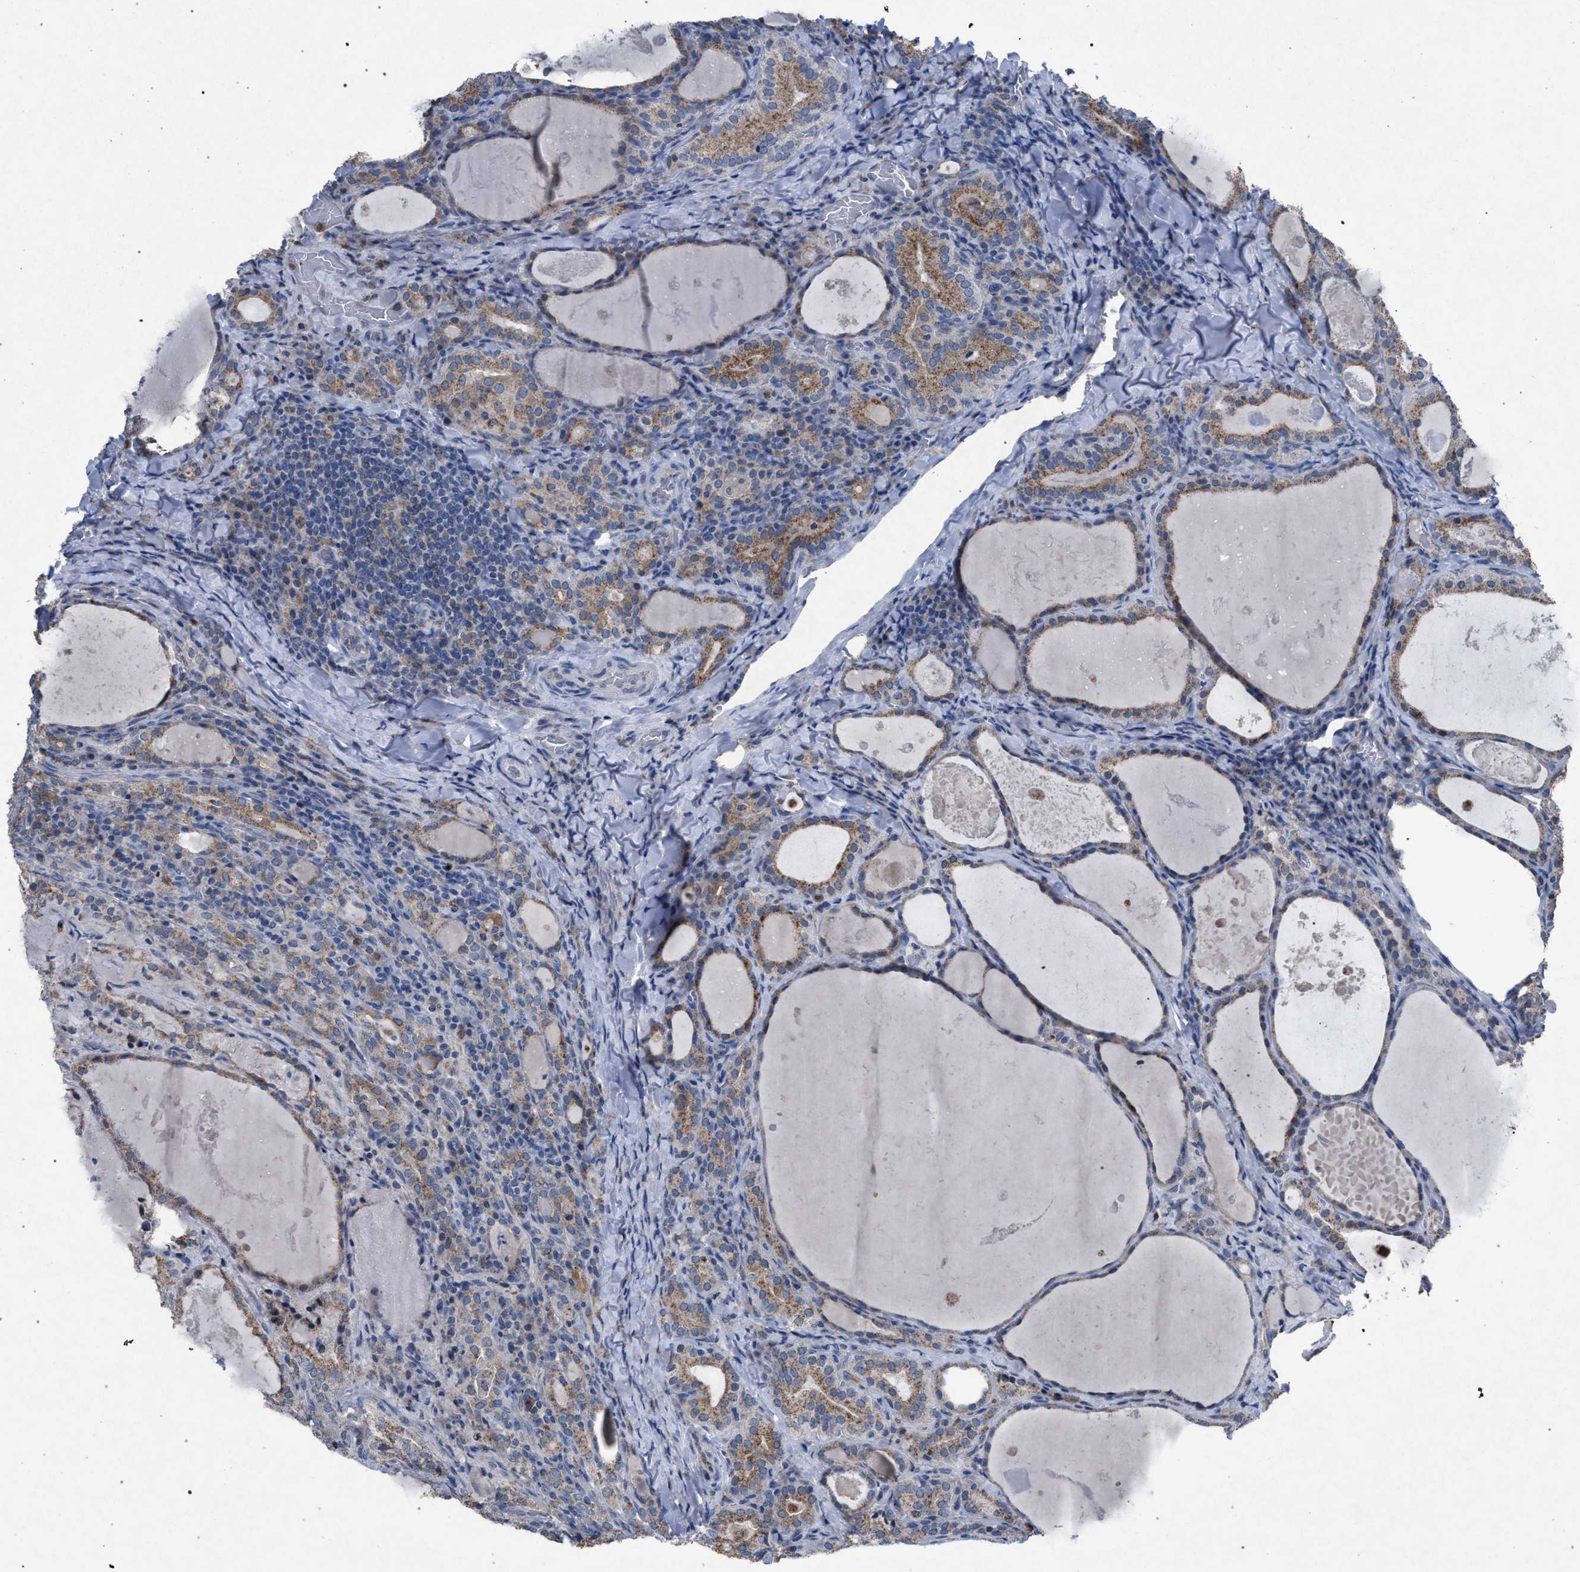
{"staining": {"intensity": "moderate", "quantity": ">75%", "location": "cytoplasmic/membranous"}, "tissue": "thyroid cancer", "cell_type": "Tumor cells", "image_type": "cancer", "snomed": [{"axis": "morphology", "description": "Papillary adenocarcinoma, NOS"}, {"axis": "topography", "description": "Thyroid gland"}], "caption": "This image displays immunohistochemistry (IHC) staining of human thyroid cancer, with medium moderate cytoplasmic/membranous positivity in about >75% of tumor cells.", "gene": "HSD17B4", "patient": {"sex": "female", "age": 42}}